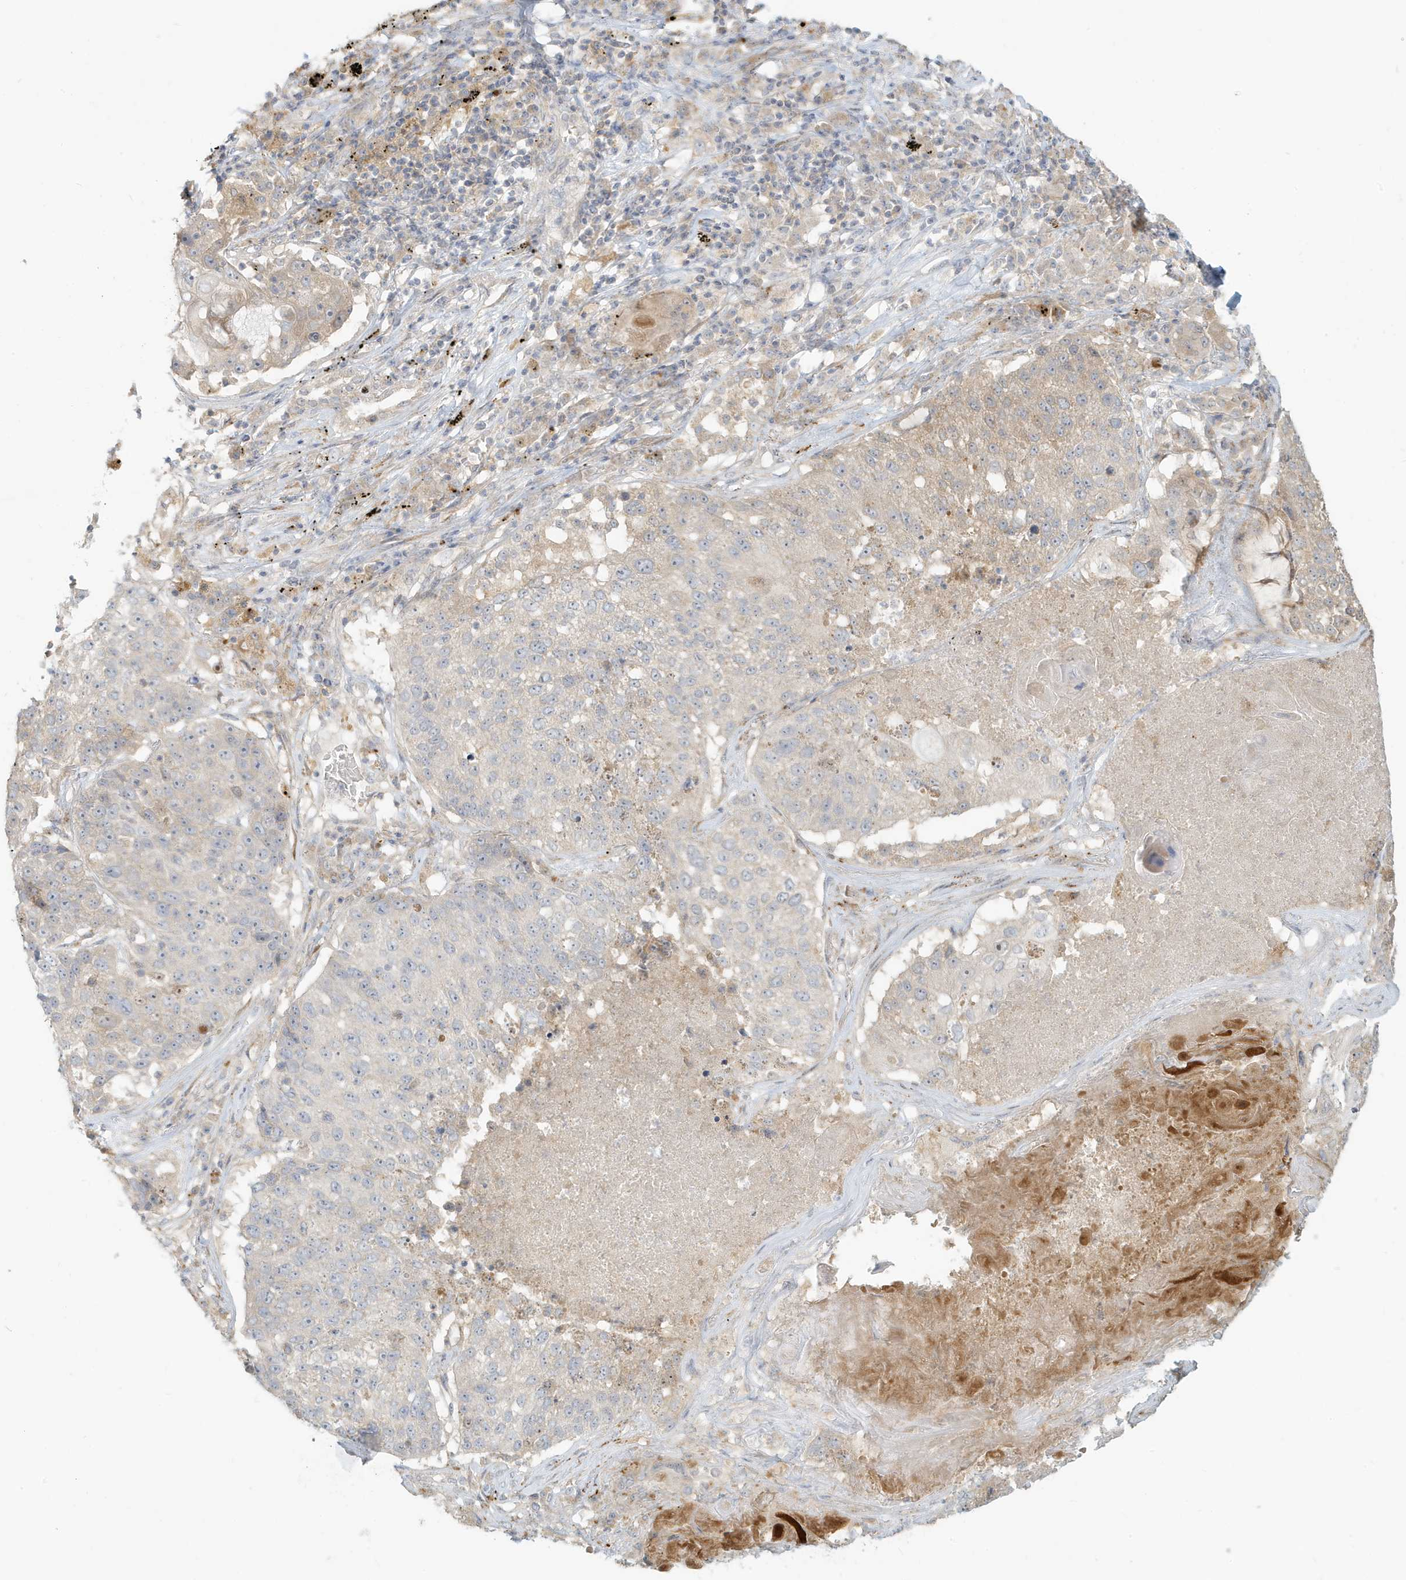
{"staining": {"intensity": "negative", "quantity": "none", "location": "none"}, "tissue": "lung cancer", "cell_type": "Tumor cells", "image_type": "cancer", "snomed": [{"axis": "morphology", "description": "Squamous cell carcinoma, NOS"}, {"axis": "topography", "description": "Lung"}], "caption": "The image demonstrates no significant expression in tumor cells of squamous cell carcinoma (lung). (DAB (3,3'-diaminobenzidine) IHC with hematoxylin counter stain).", "gene": "MCOLN1", "patient": {"sex": "male", "age": 61}}